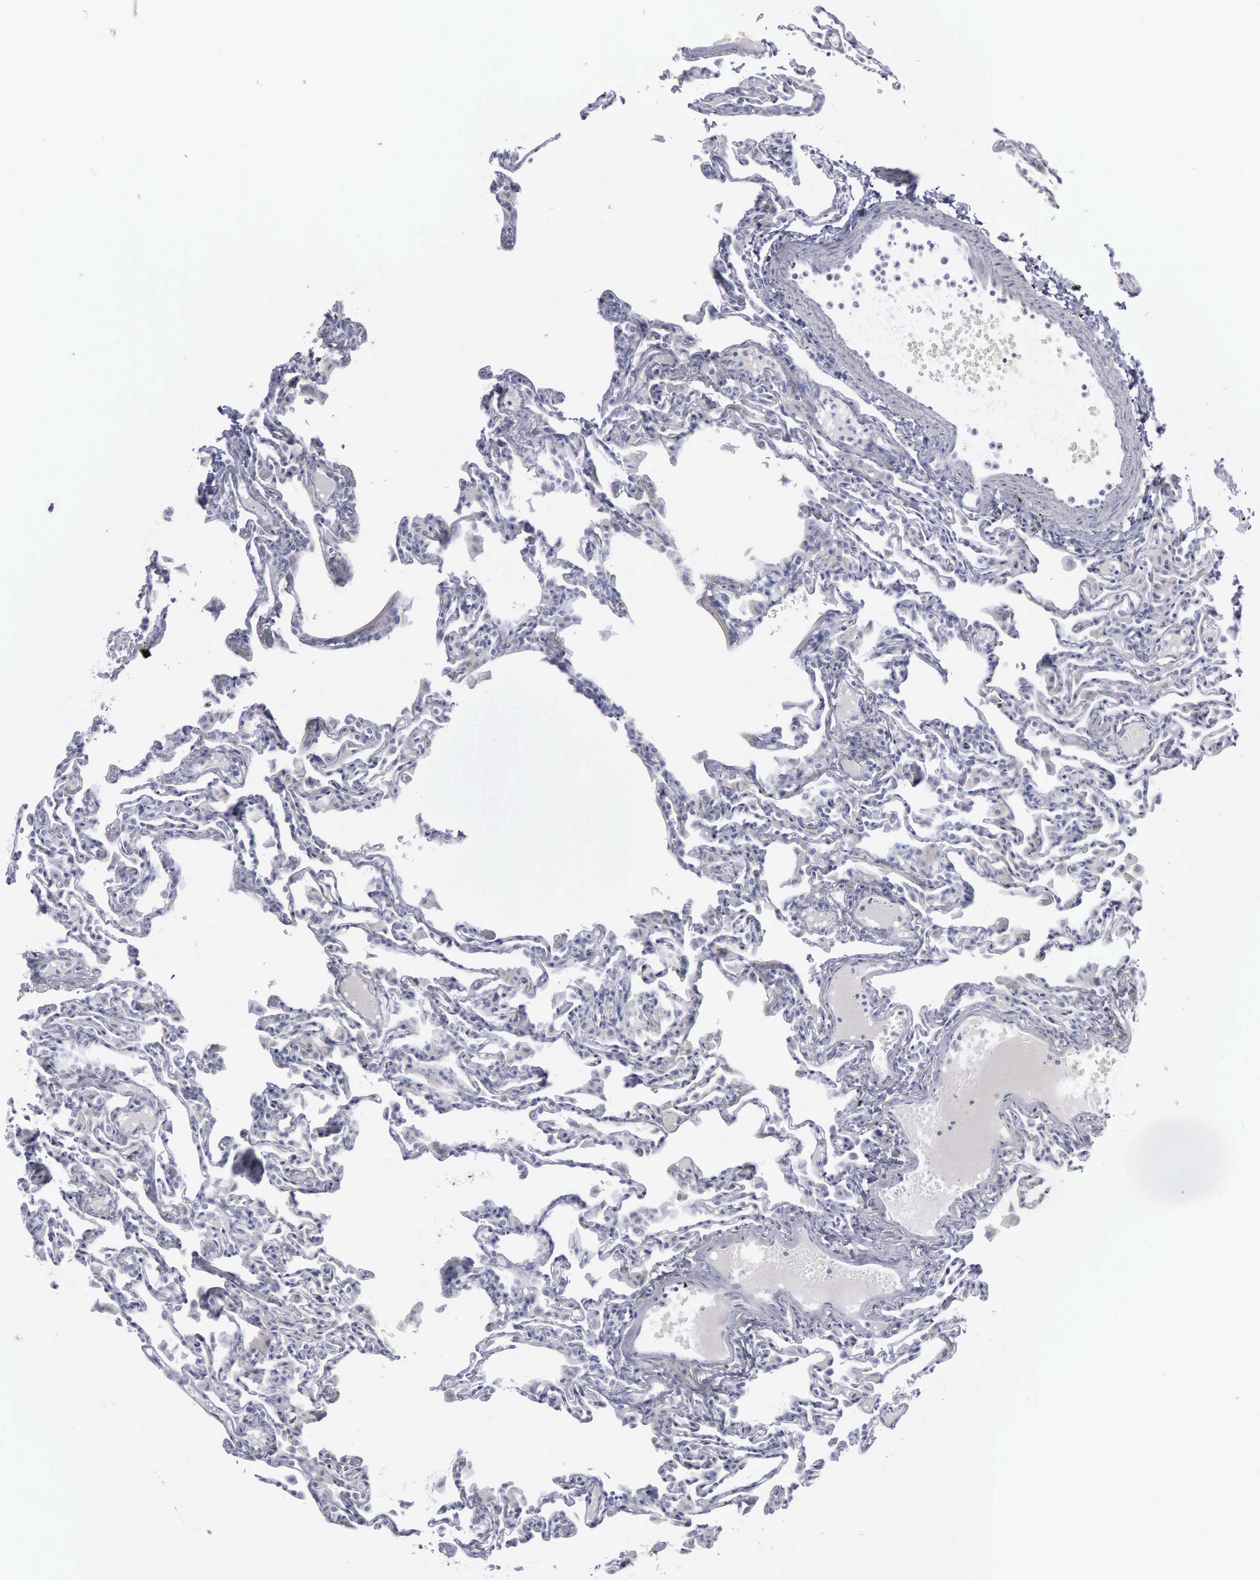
{"staining": {"intensity": "negative", "quantity": "none", "location": "none"}, "tissue": "lung", "cell_type": "Alveolar cells", "image_type": "normal", "snomed": [{"axis": "morphology", "description": "Normal tissue, NOS"}, {"axis": "topography", "description": "Lung"}], "caption": "This is an IHC image of benign human lung. There is no expression in alveolar cells.", "gene": "CDH2", "patient": {"sex": "female", "age": 49}}